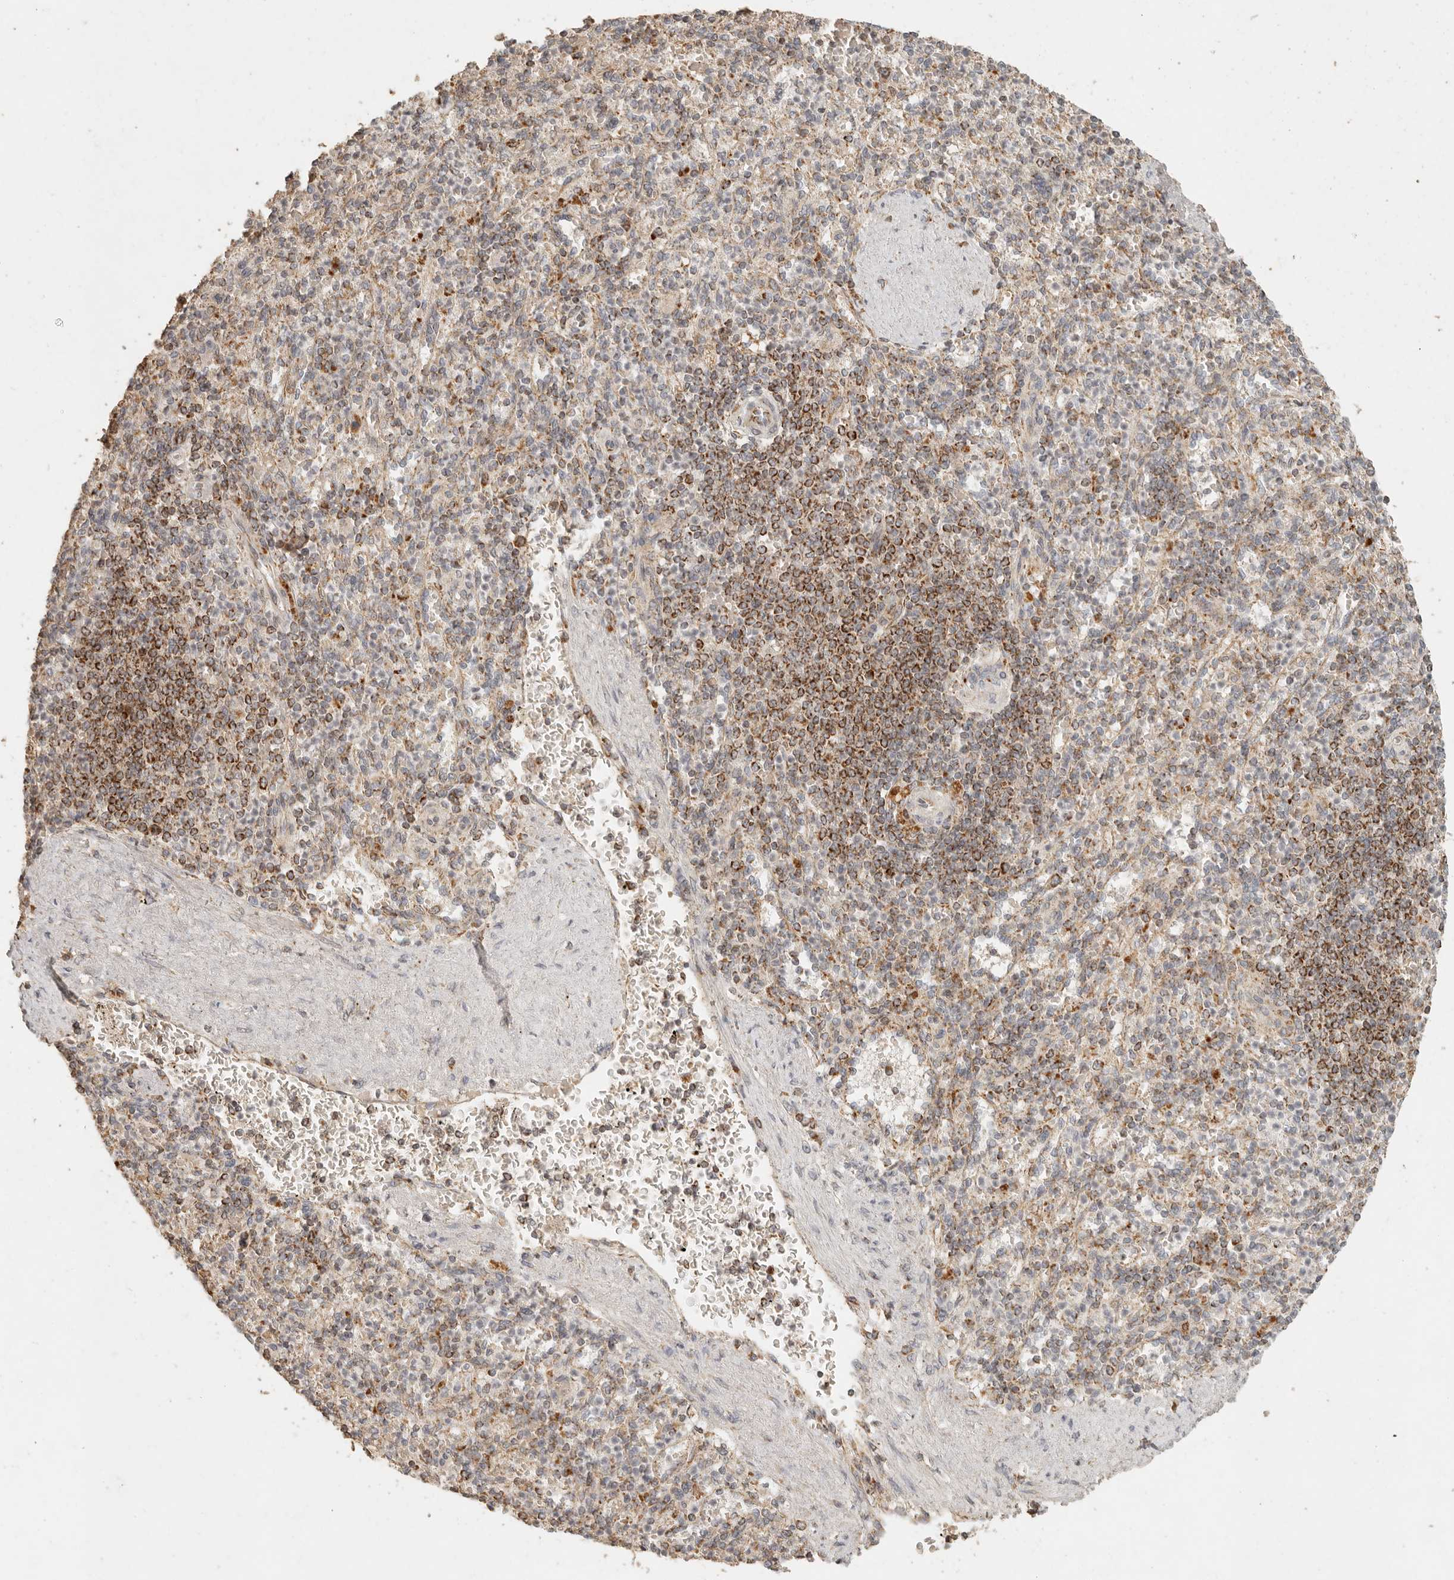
{"staining": {"intensity": "moderate", "quantity": "25%-75%", "location": "cytoplasmic/membranous"}, "tissue": "spleen", "cell_type": "Cells in red pulp", "image_type": "normal", "snomed": [{"axis": "morphology", "description": "Normal tissue, NOS"}, {"axis": "topography", "description": "Spleen"}], "caption": "Immunohistochemistry photomicrograph of normal spleen stained for a protein (brown), which shows medium levels of moderate cytoplasmic/membranous staining in approximately 25%-75% of cells in red pulp.", "gene": "MRPL55", "patient": {"sex": "female", "age": 74}}